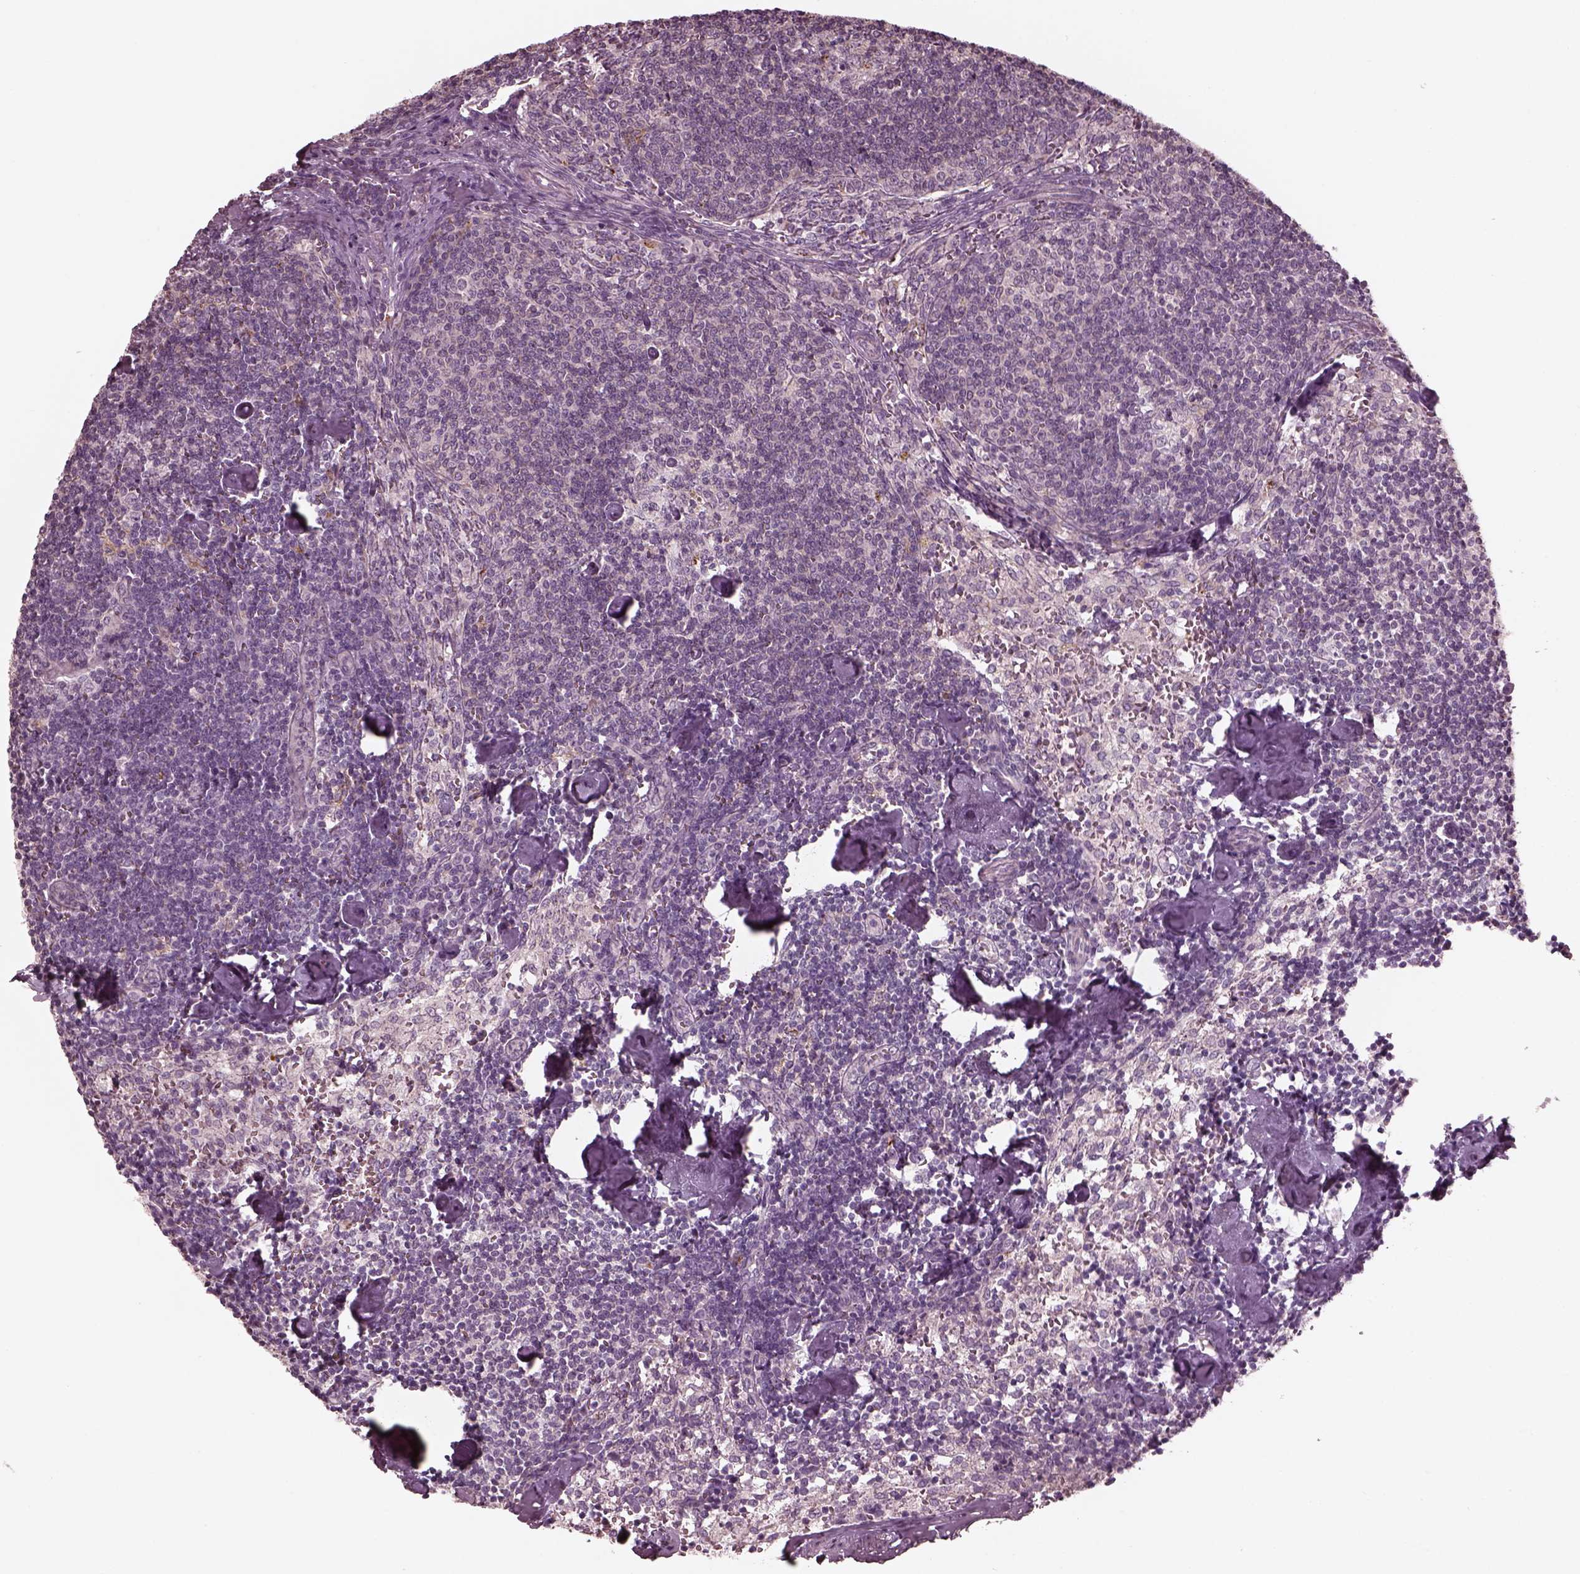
{"staining": {"intensity": "negative", "quantity": "none", "location": "none"}, "tissue": "lymph node", "cell_type": "Germinal center cells", "image_type": "normal", "snomed": [{"axis": "morphology", "description": "Normal tissue, NOS"}, {"axis": "topography", "description": "Lymph node"}], "caption": "A high-resolution micrograph shows IHC staining of unremarkable lymph node, which displays no significant expression in germinal center cells.", "gene": "VWA5B1", "patient": {"sex": "female", "age": 50}}